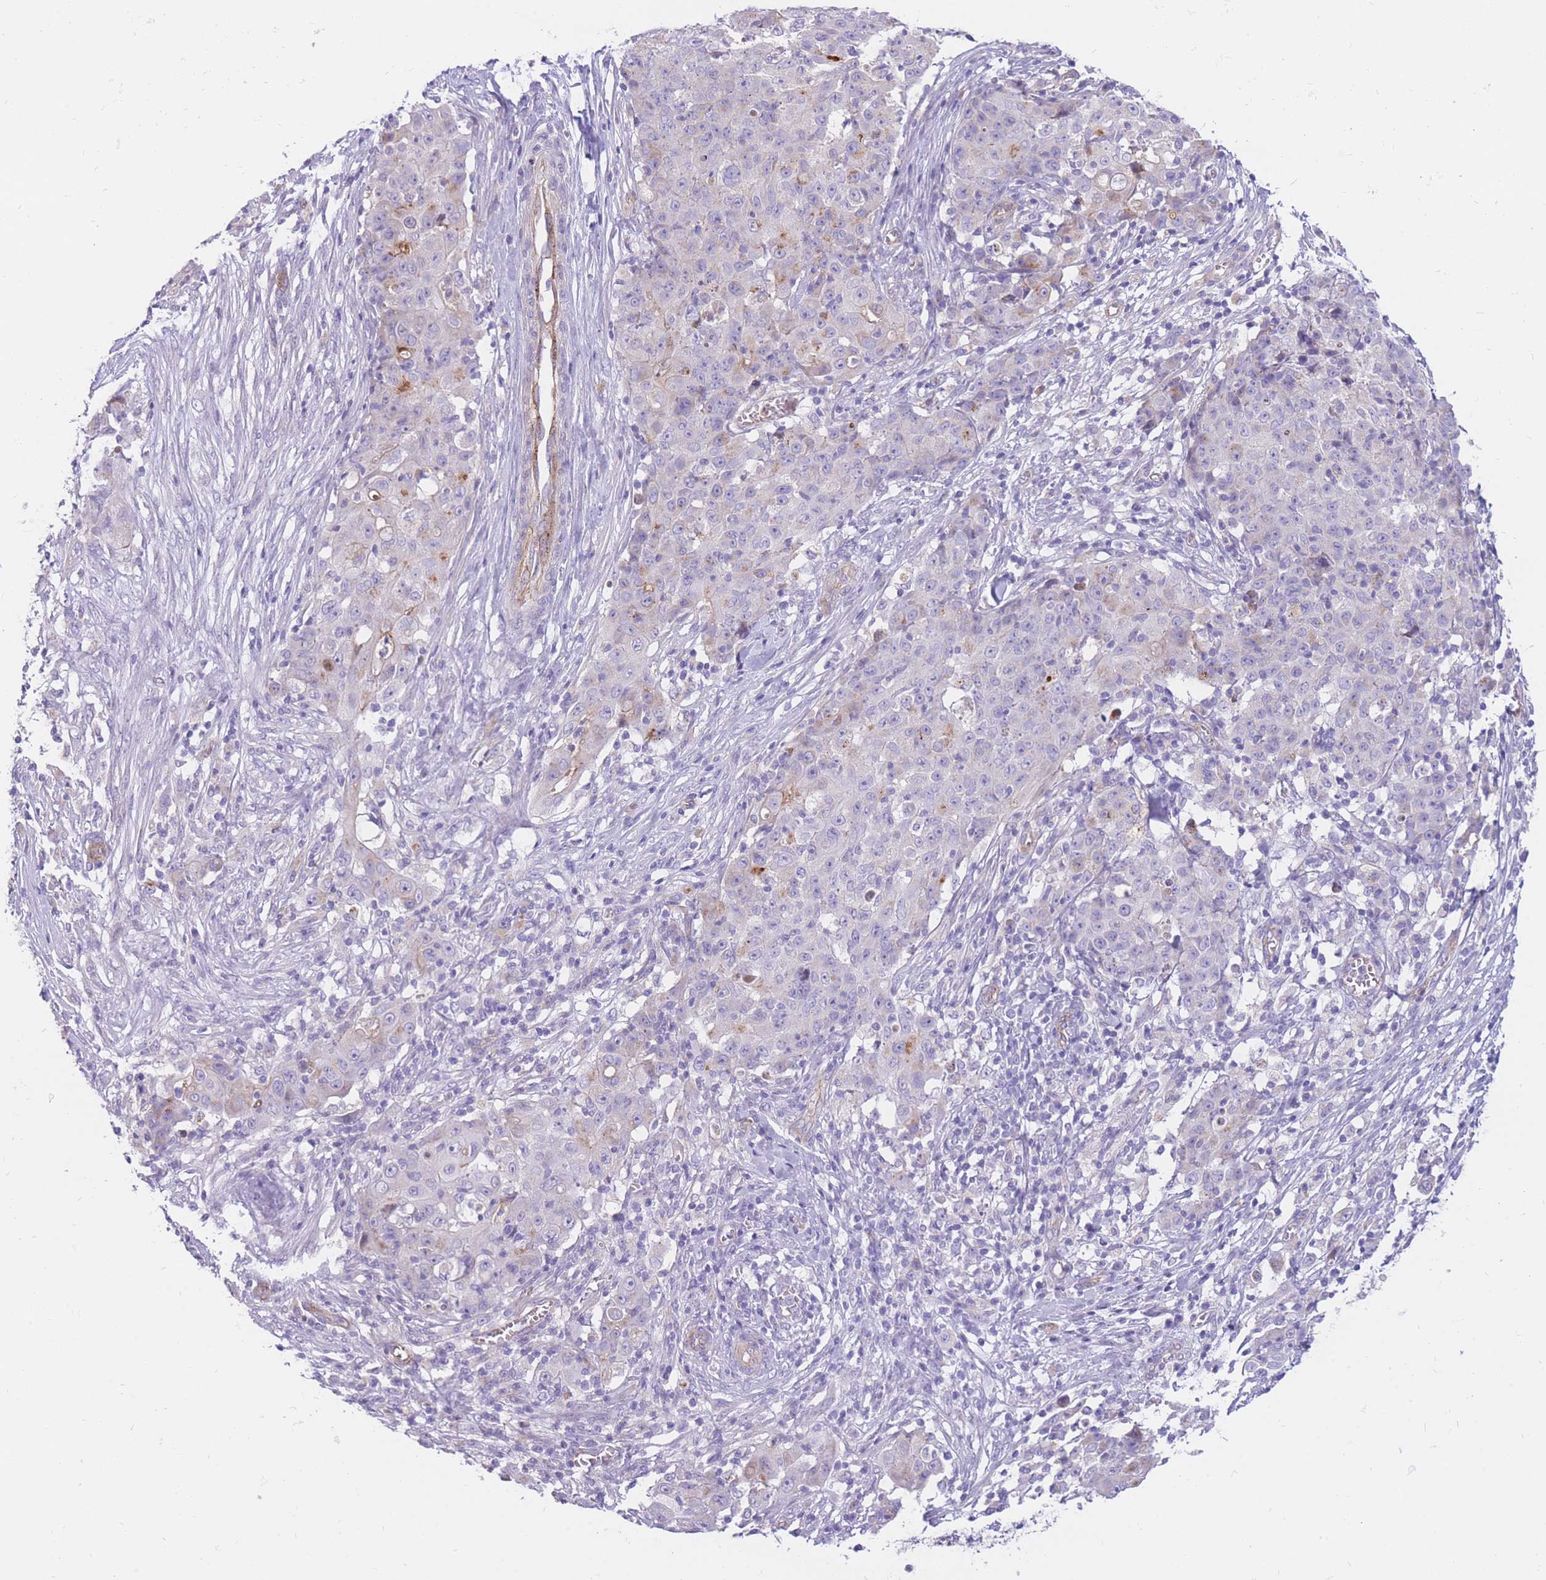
{"staining": {"intensity": "negative", "quantity": "none", "location": "none"}, "tissue": "ovarian cancer", "cell_type": "Tumor cells", "image_type": "cancer", "snomed": [{"axis": "morphology", "description": "Carcinoma, endometroid"}, {"axis": "topography", "description": "Ovary"}], "caption": "This is an IHC photomicrograph of ovarian endometroid carcinoma. There is no positivity in tumor cells.", "gene": "SULT1A1", "patient": {"sex": "female", "age": 42}}